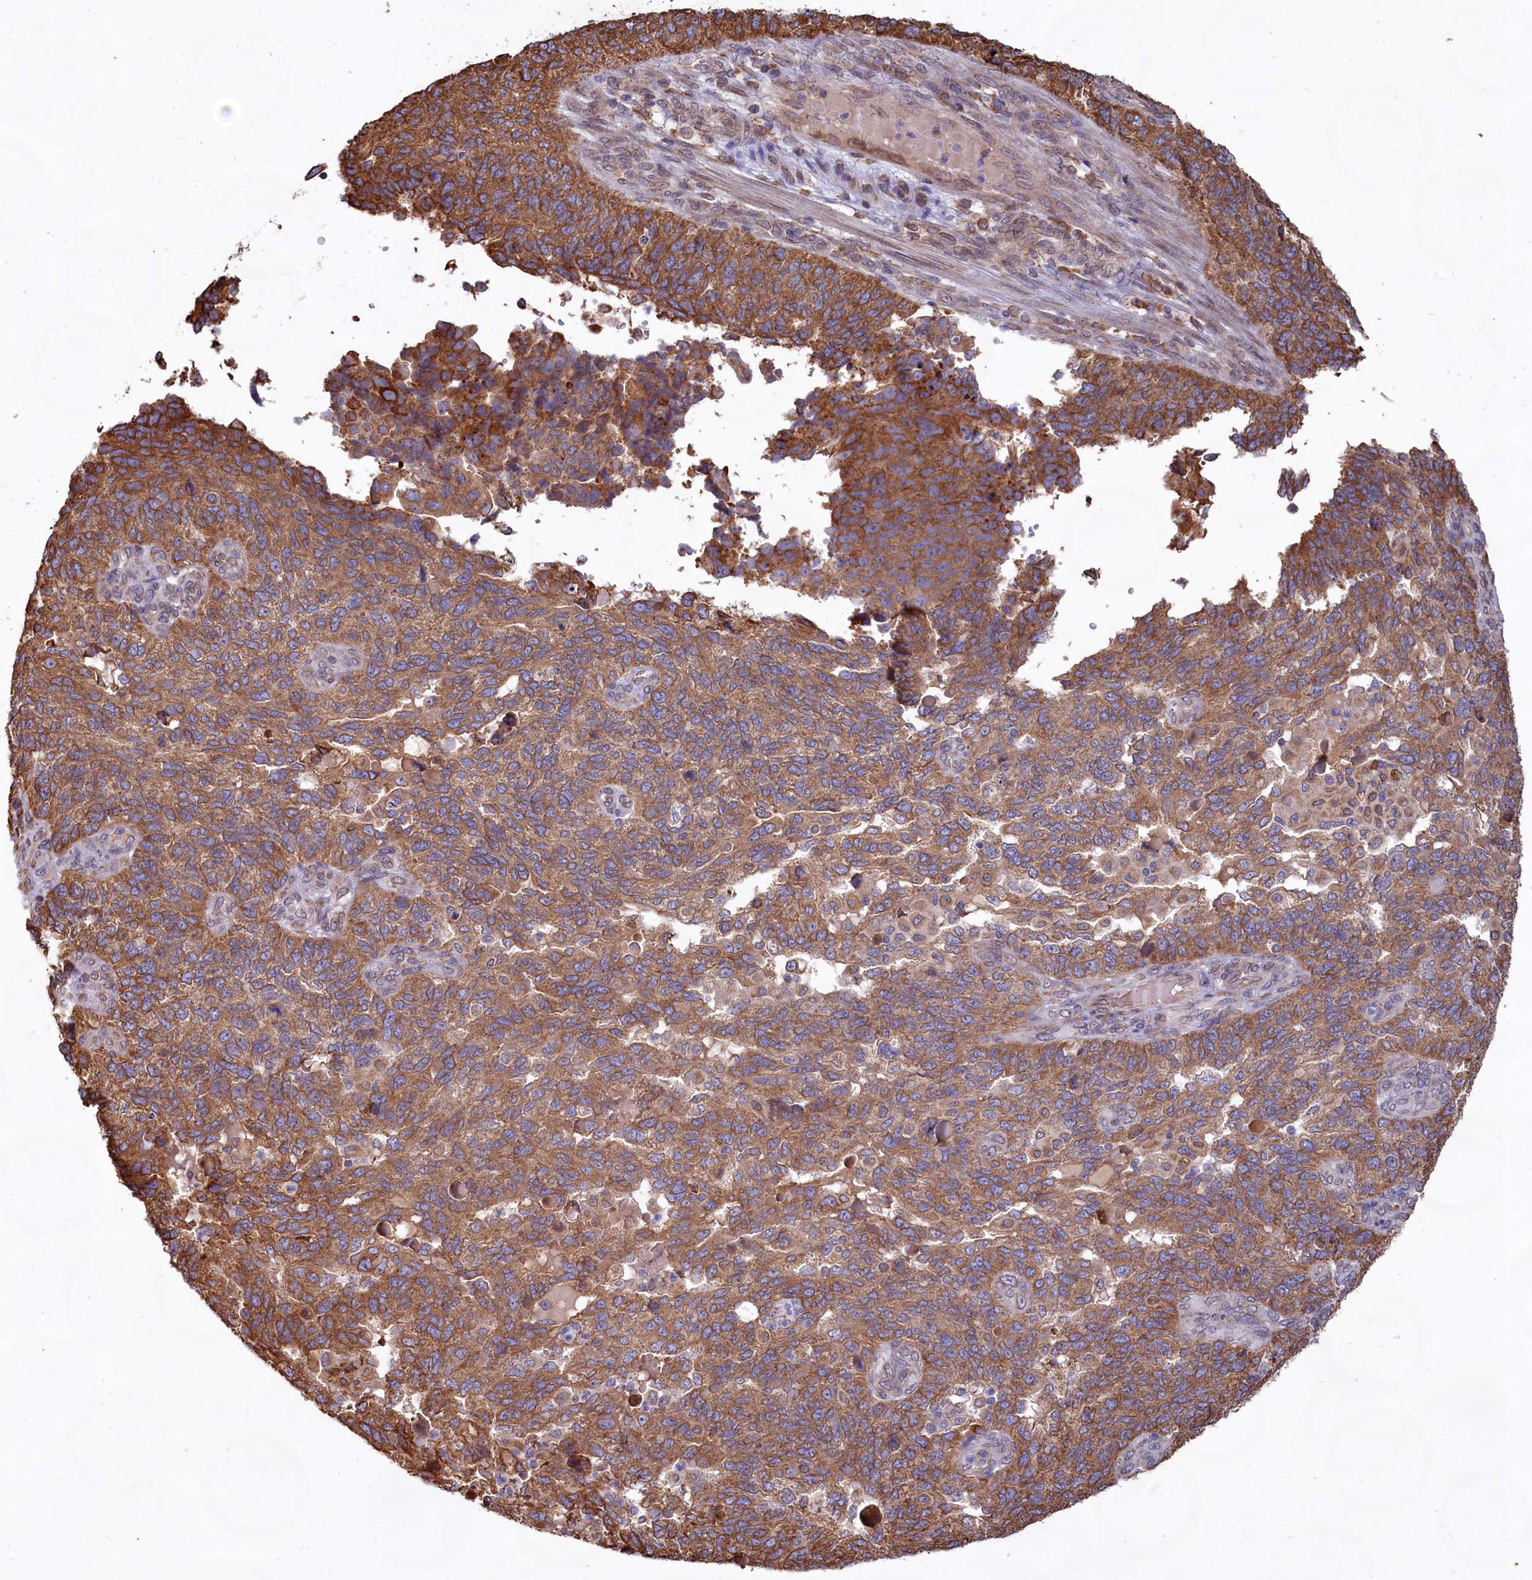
{"staining": {"intensity": "strong", "quantity": ">75%", "location": "cytoplasmic/membranous"}, "tissue": "endometrial cancer", "cell_type": "Tumor cells", "image_type": "cancer", "snomed": [{"axis": "morphology", "description": "Adenocarcinoma, NOS"}, {"axis": "topography", "description": "Endometrium"}], "caption": "Immunohistochemistry (IHC) of endometrial cancer (adenocarcinoma) demonstrates high levels of strong cytoplasmic/membranous positivity in approximately >75% of tumor cells.", "gene": "TBC1D19", "patient": {"sex": "female", "age": 66}}